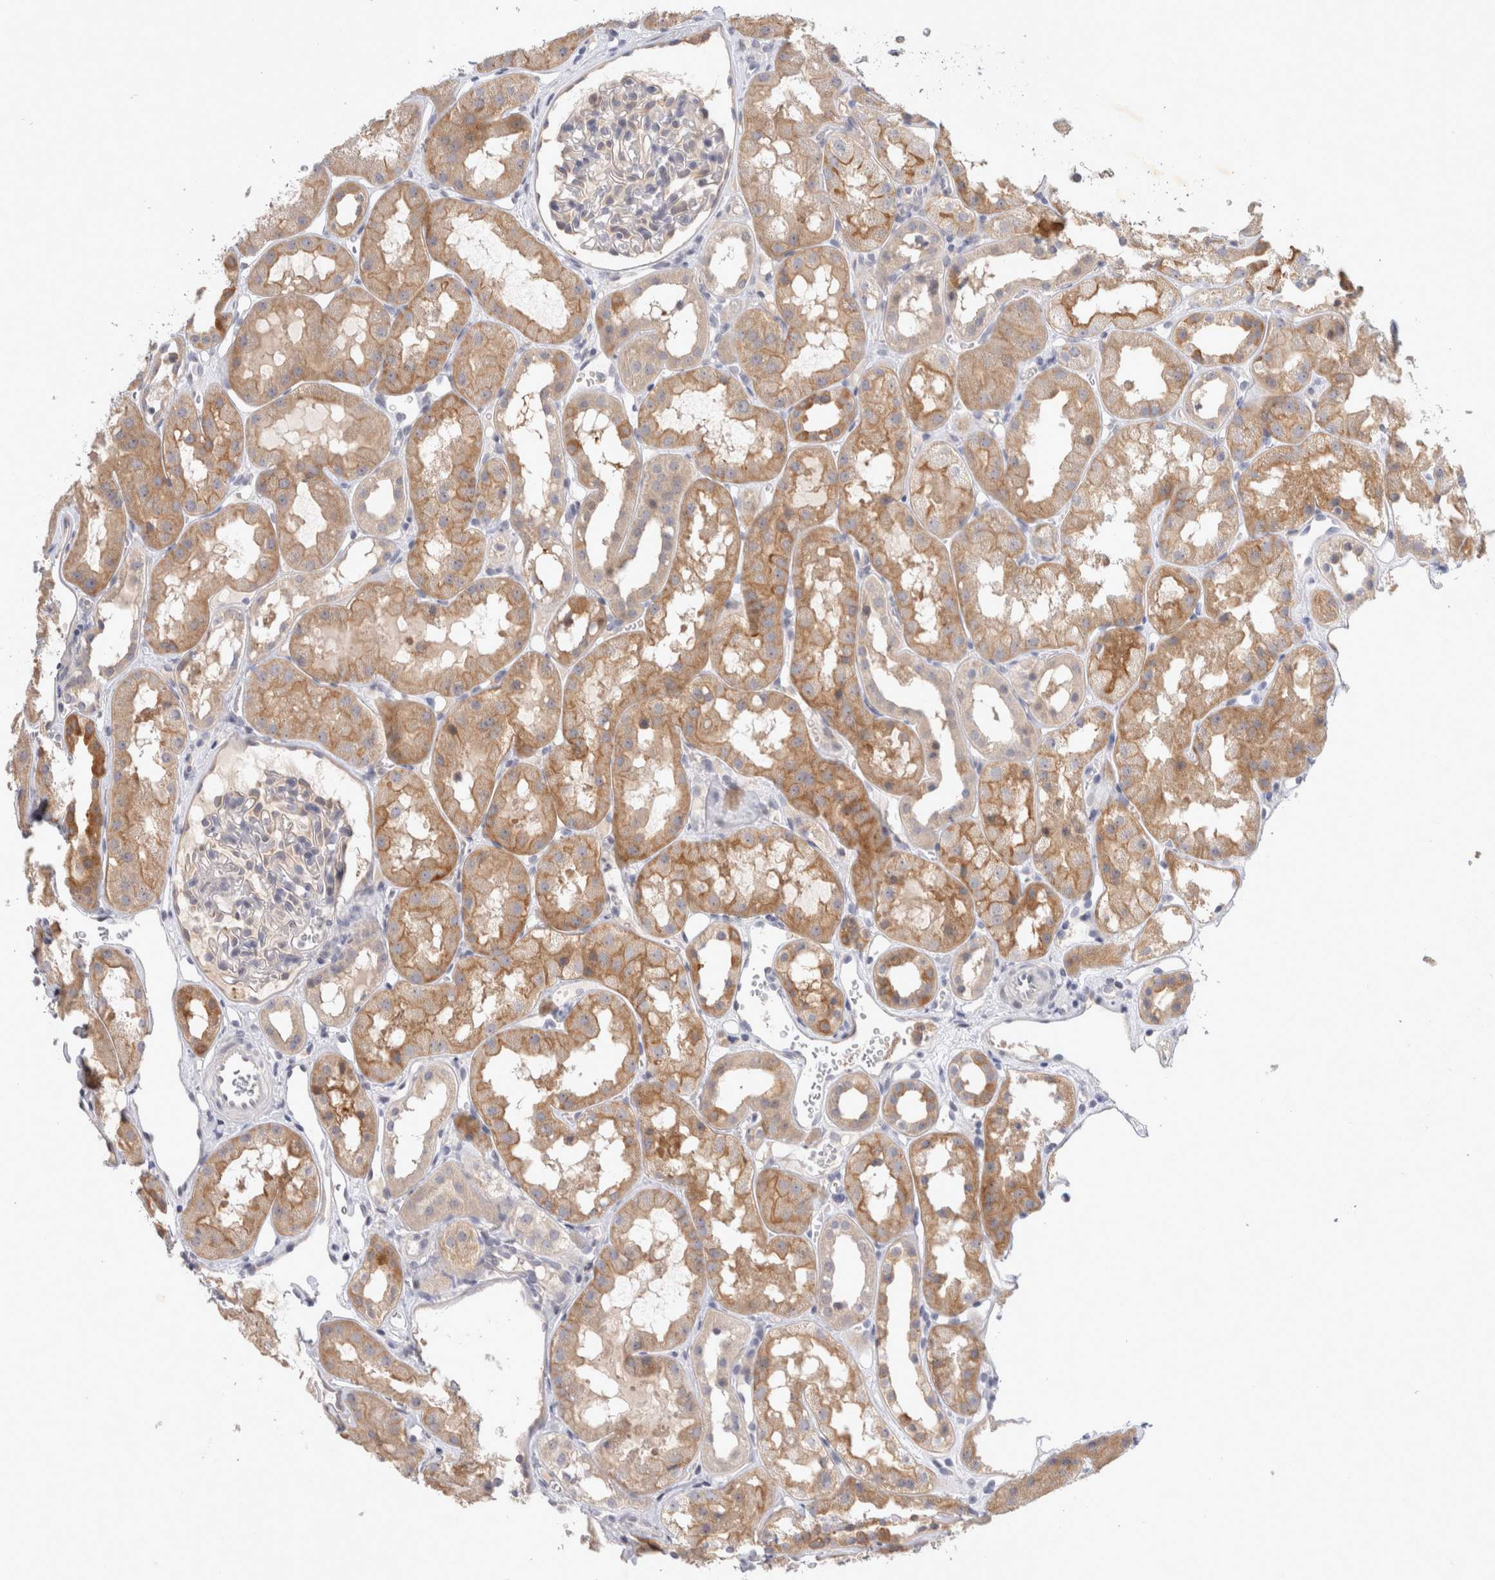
{"staining": {"intensity": "negative", "quantity": "none", "location": "none"}, "tissue": "kidney", "cell_type": "Cells in glomeruli", "image_type": "normal", "snomed": [{"axis": "morphology", "description": "Normal tissue, NOS"}, {"axis": "topography", "description": "Kidney"}], "caption": "Immunohistochemistry (IHC) histopathology image of benign kidney: kidney stained with DAB (3,3'-diaminobenzidine) demonstrates no significant protein staining in cells in glomeruli.", "gene": "NEDD4L", "patient": {"sex": "male", "age": 16}}